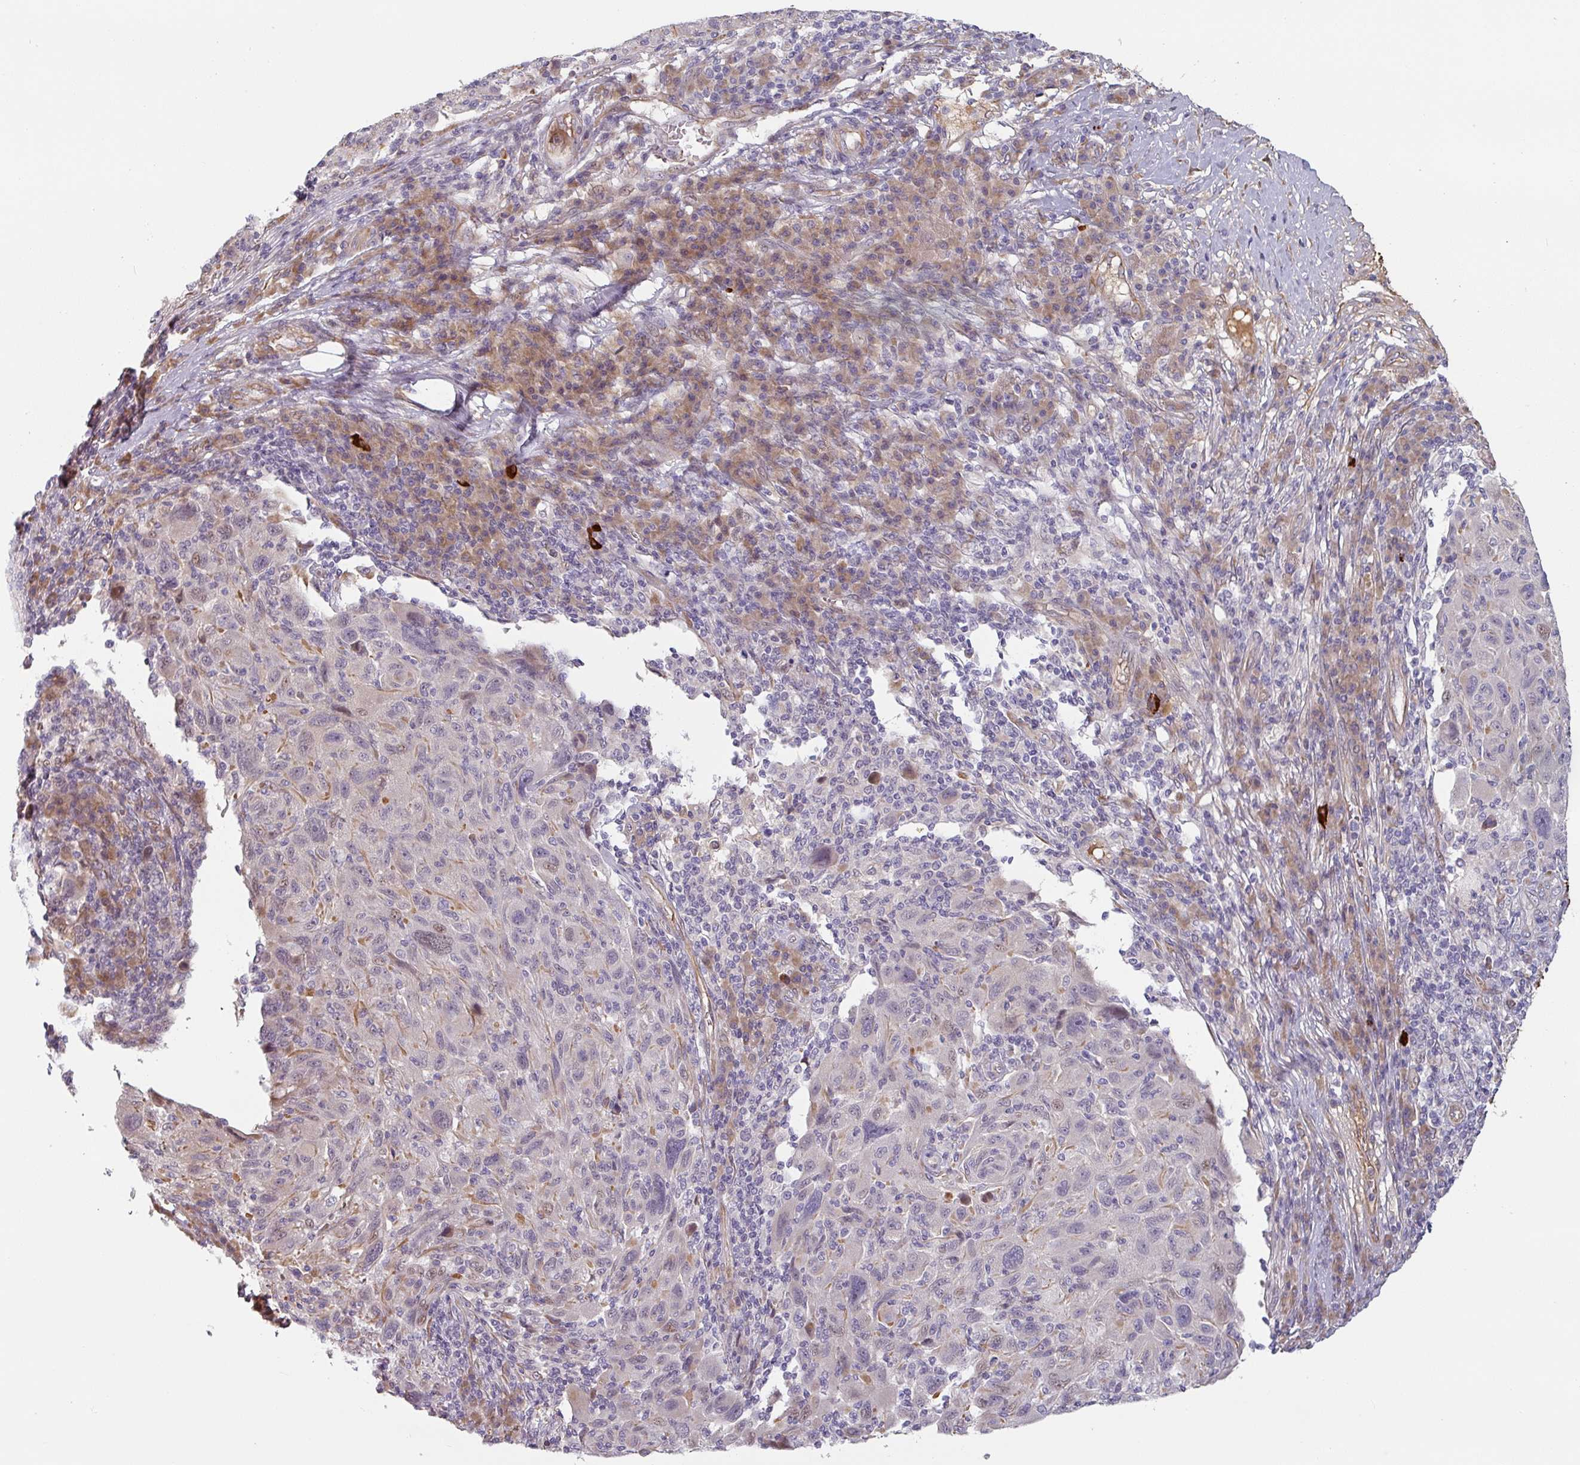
{"staining": {"intensity": "negative", "quantity": "none", "location": "none"}, "tissue": "melanoma", "cell_type": "Tumor cells", "image_type": "cancer", "snomed": [{"axis": "morphology", "description": "Malignant melanoma, NOS"}, {"axis": "topography", "description": "Skin"}], "caption": "Immunohistochemistry histopathology image of malignant melanoma stained for a protein (brown), which displays no expression in tumor cells. (Immunohistochemistry, brightfield microscopy, high magnification).", "gene": "CEP78", "patient": {"sex": "male", "age": 53}}